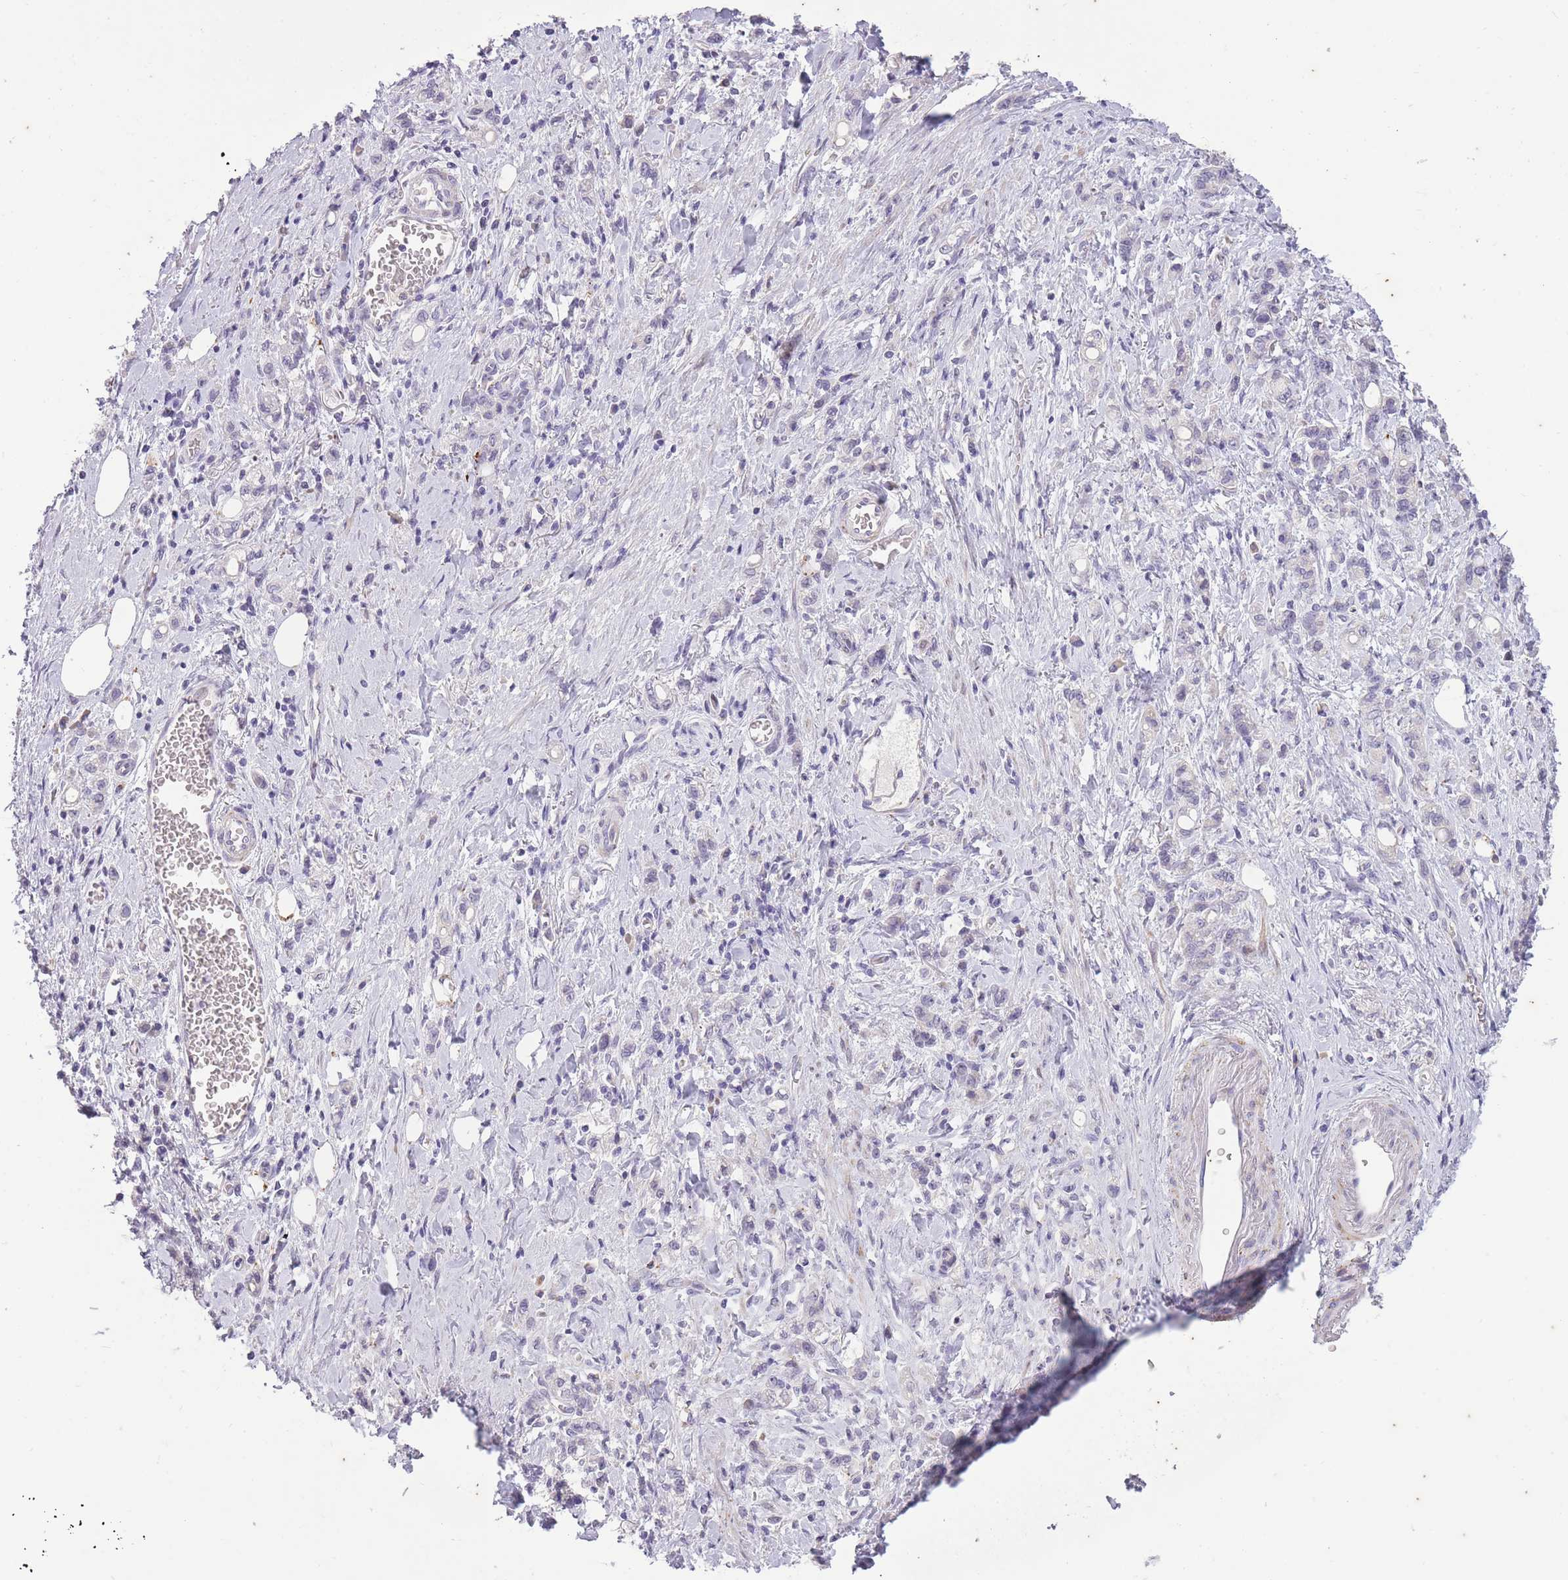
{"staining": {"intensity": "negative", "quantity": "none", "location": "none"}, "tissue": "stomach cancer", "cell_type": "Tumor cells", "image_type": "cancer", "snomed": [{"axis": "morphology", "description": "Adenocarcinoma, NOS"}, {"axis": "topography", "description": "Stomach"}], "caption": "Human stomach adenocarcinoma stained for a protein using immunohistochemistry (IHC) shows no positivity in tumor cells.", "gene": "CNTNAP3", "patient": {"sex": "male", "age": 77}}